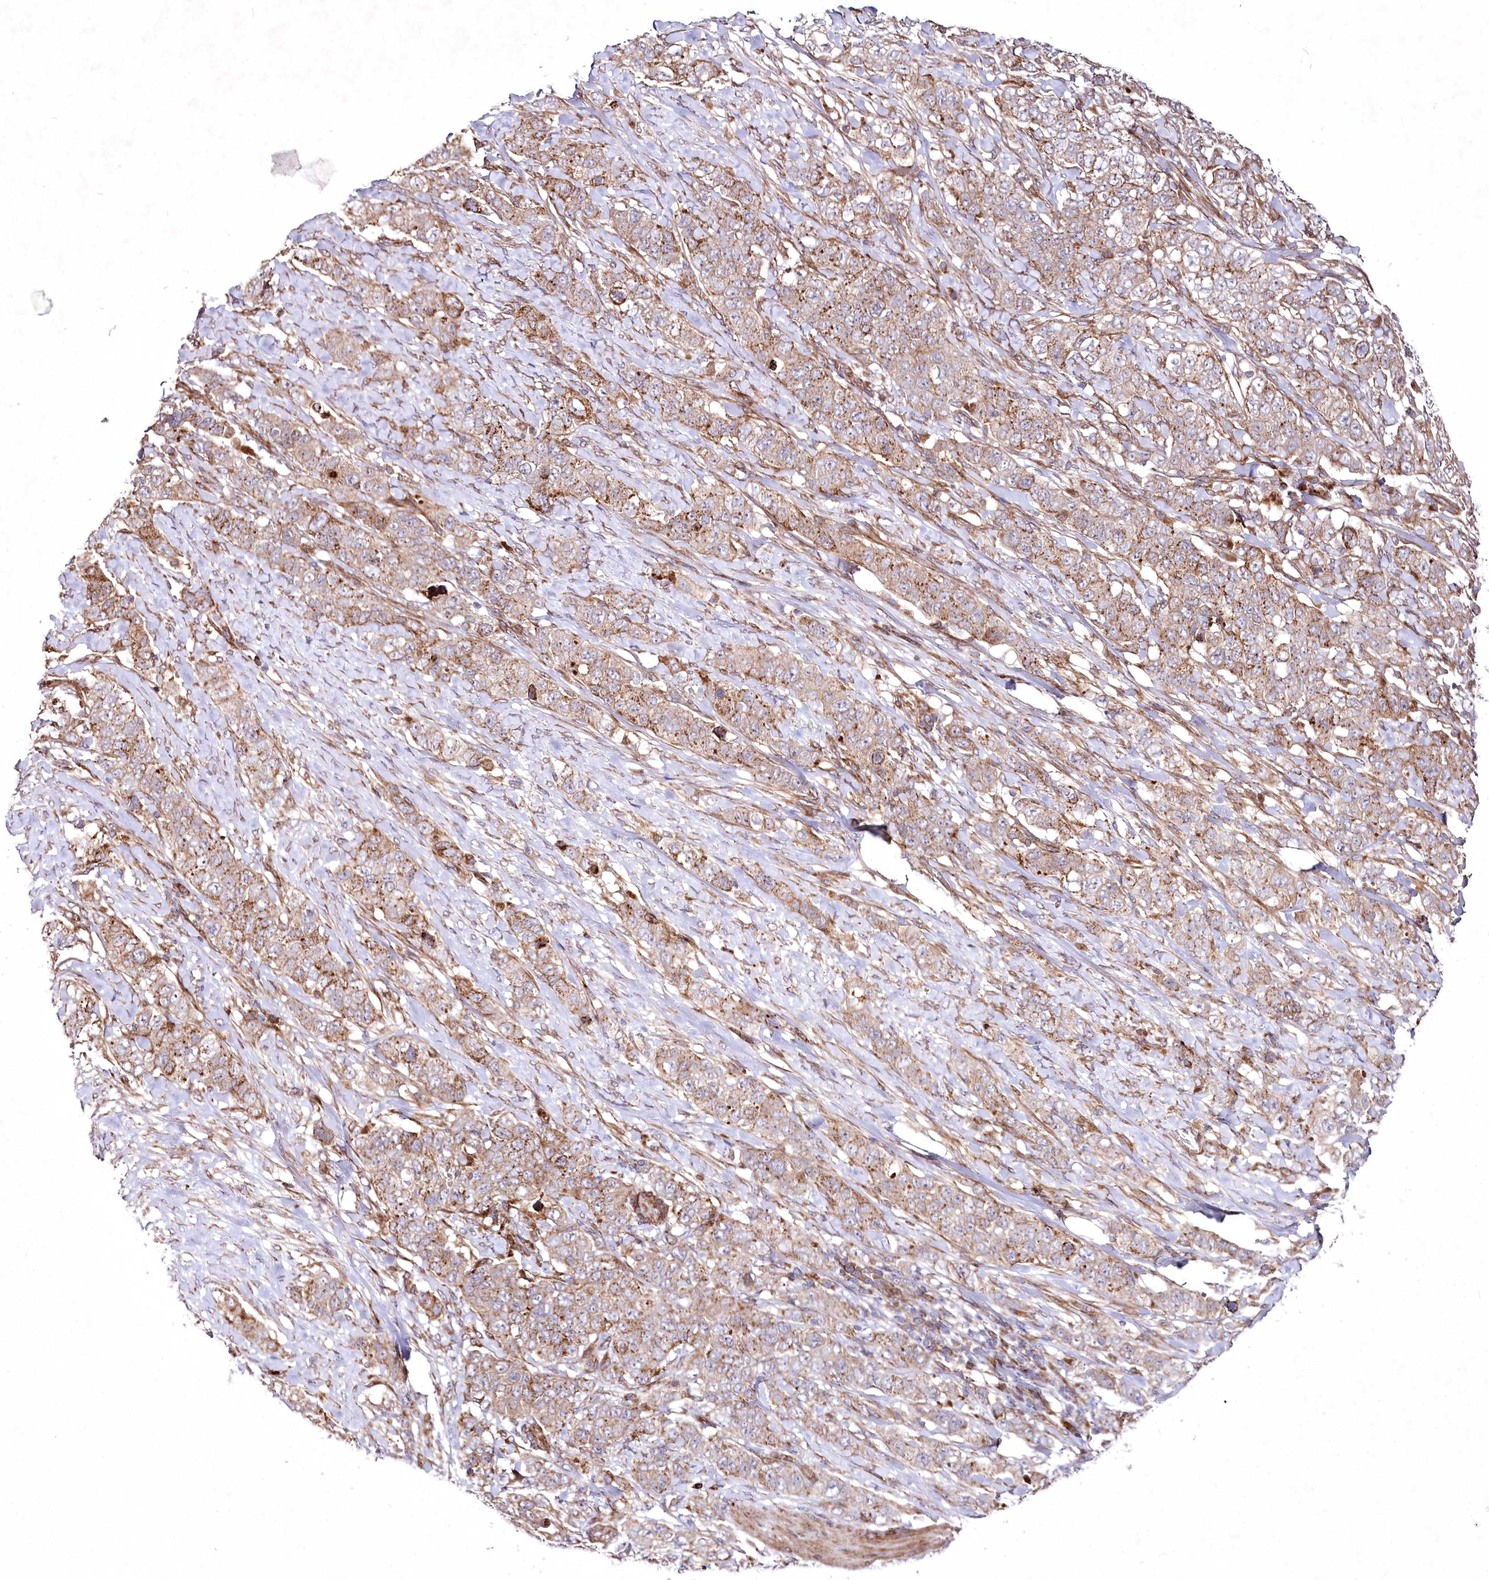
{"staining": {"intensity": "moderate", "quantity": ">75%", "location": "cytoplasmic/membranous"}, "tissue": "stomach cancer", "cell_type": "Tumor cells", "image_type": "cancer", "snomed": [{"axis": "morphology", "description": "Adenocarcinoma, NOS"}, {"axis": "topography", "description": "Stomach"}], "caption": "Immunohistochemical staining of stomach adenocarcinoma displays medium levels of moderate cytoplasmic/membranous protein staining in approximately >75% of tumor cells.", "gene": "PSTK", "patient": {"sex": "male", "age": 48}}